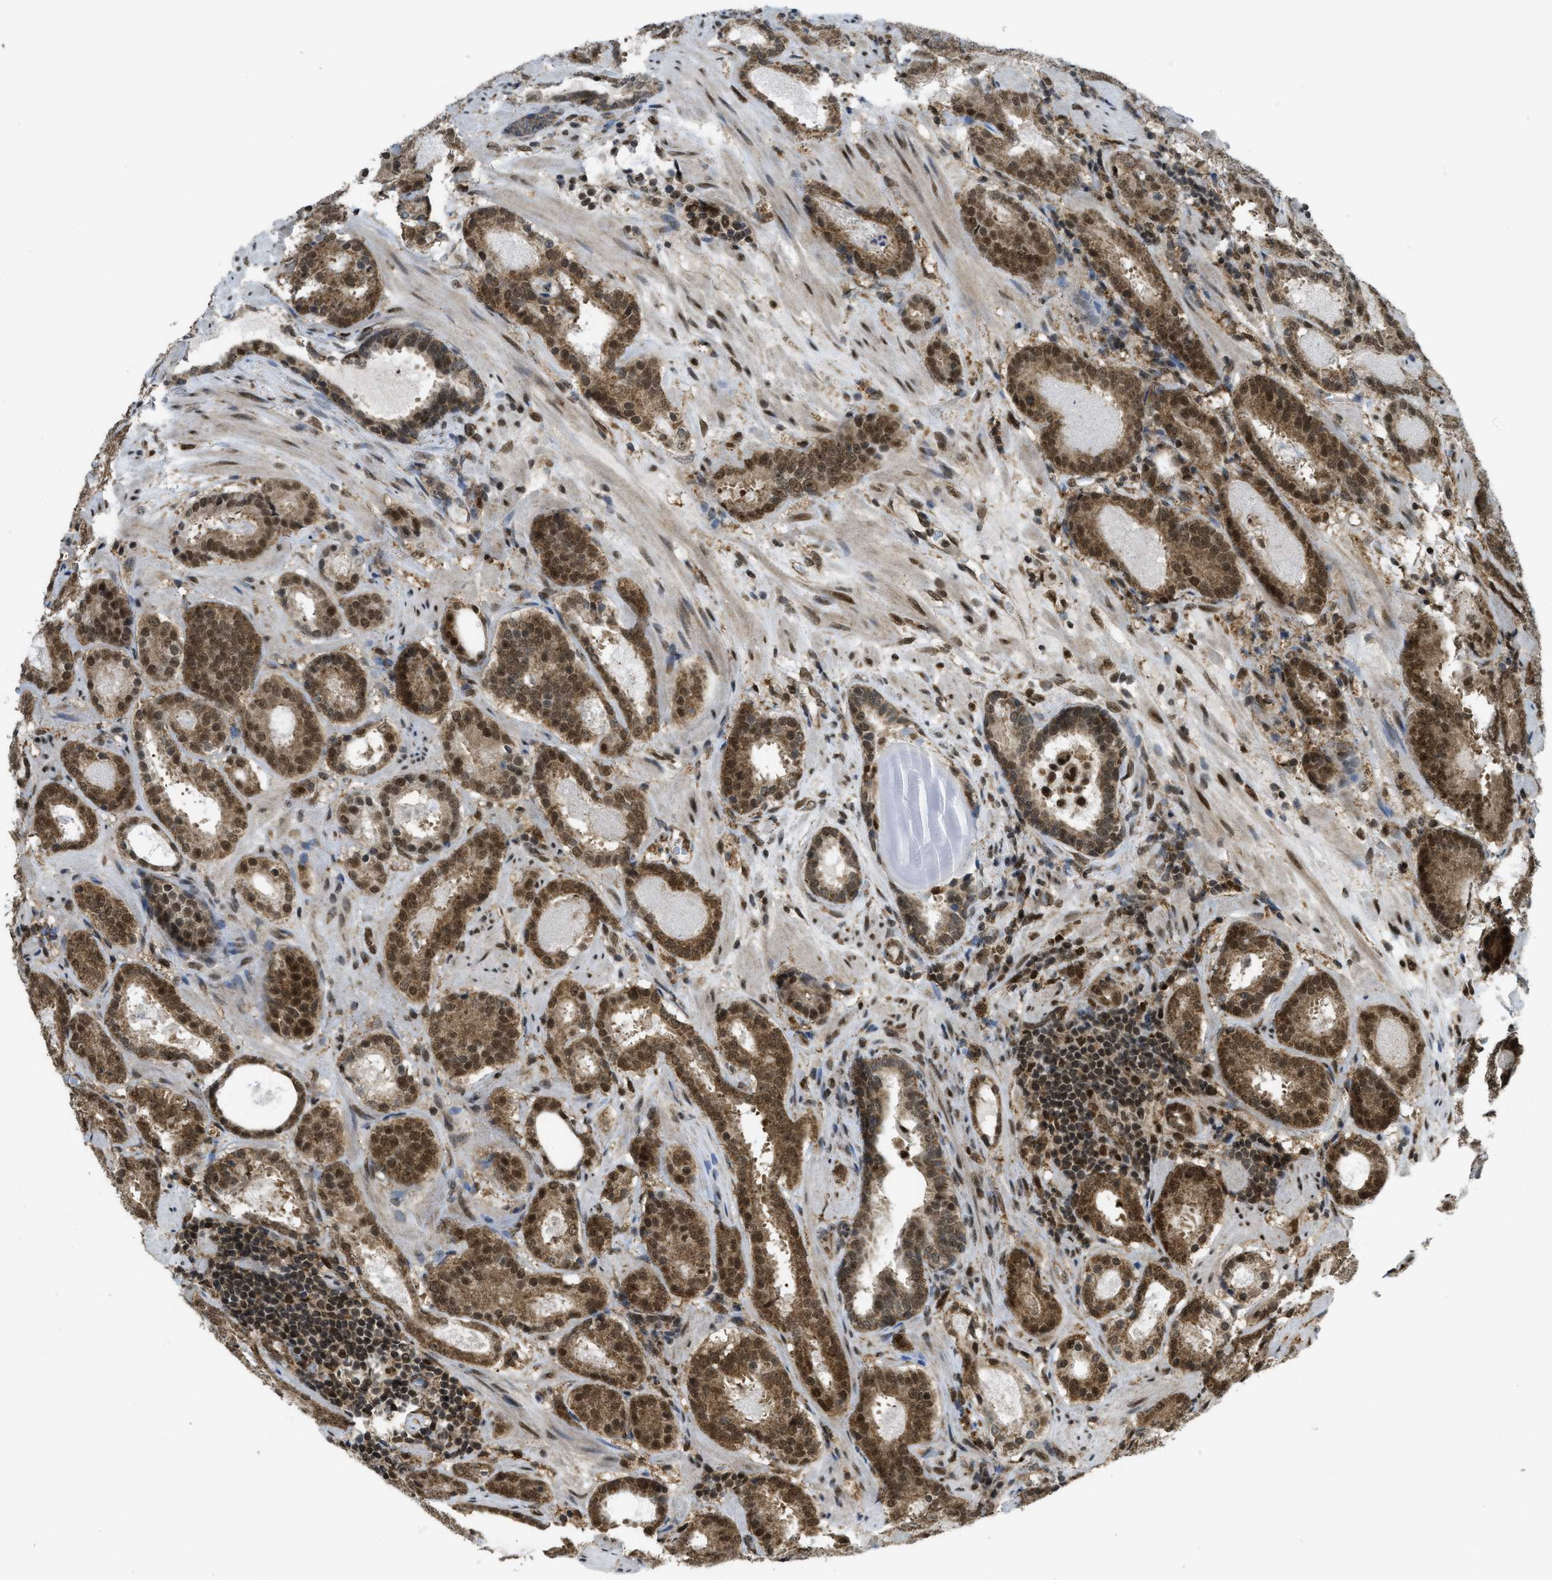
{"staining": {"intensity": "strong", "quantity": ">75%", "location": "cytoplasmic/membranous,nuclear"}, "tissue": "prostate cancer", "cell_type": "Tumor cells", "image_type": "cancer", "snomed": [{"axis": "morphology", "description": "Adenocarcinoma, High grade"}, {"axis": "topography", "description": "Prostate"}], "caption": "DAB (3,3'-diaminobenzidine) immunohistochemical staining of human prostate cancer reveals strong cytoplasmic/membranous and nuclear protein positivity in about >75% of tumor cells.", "gene": "TNPO1", "patient": {"sex": "male", "age": 72}}